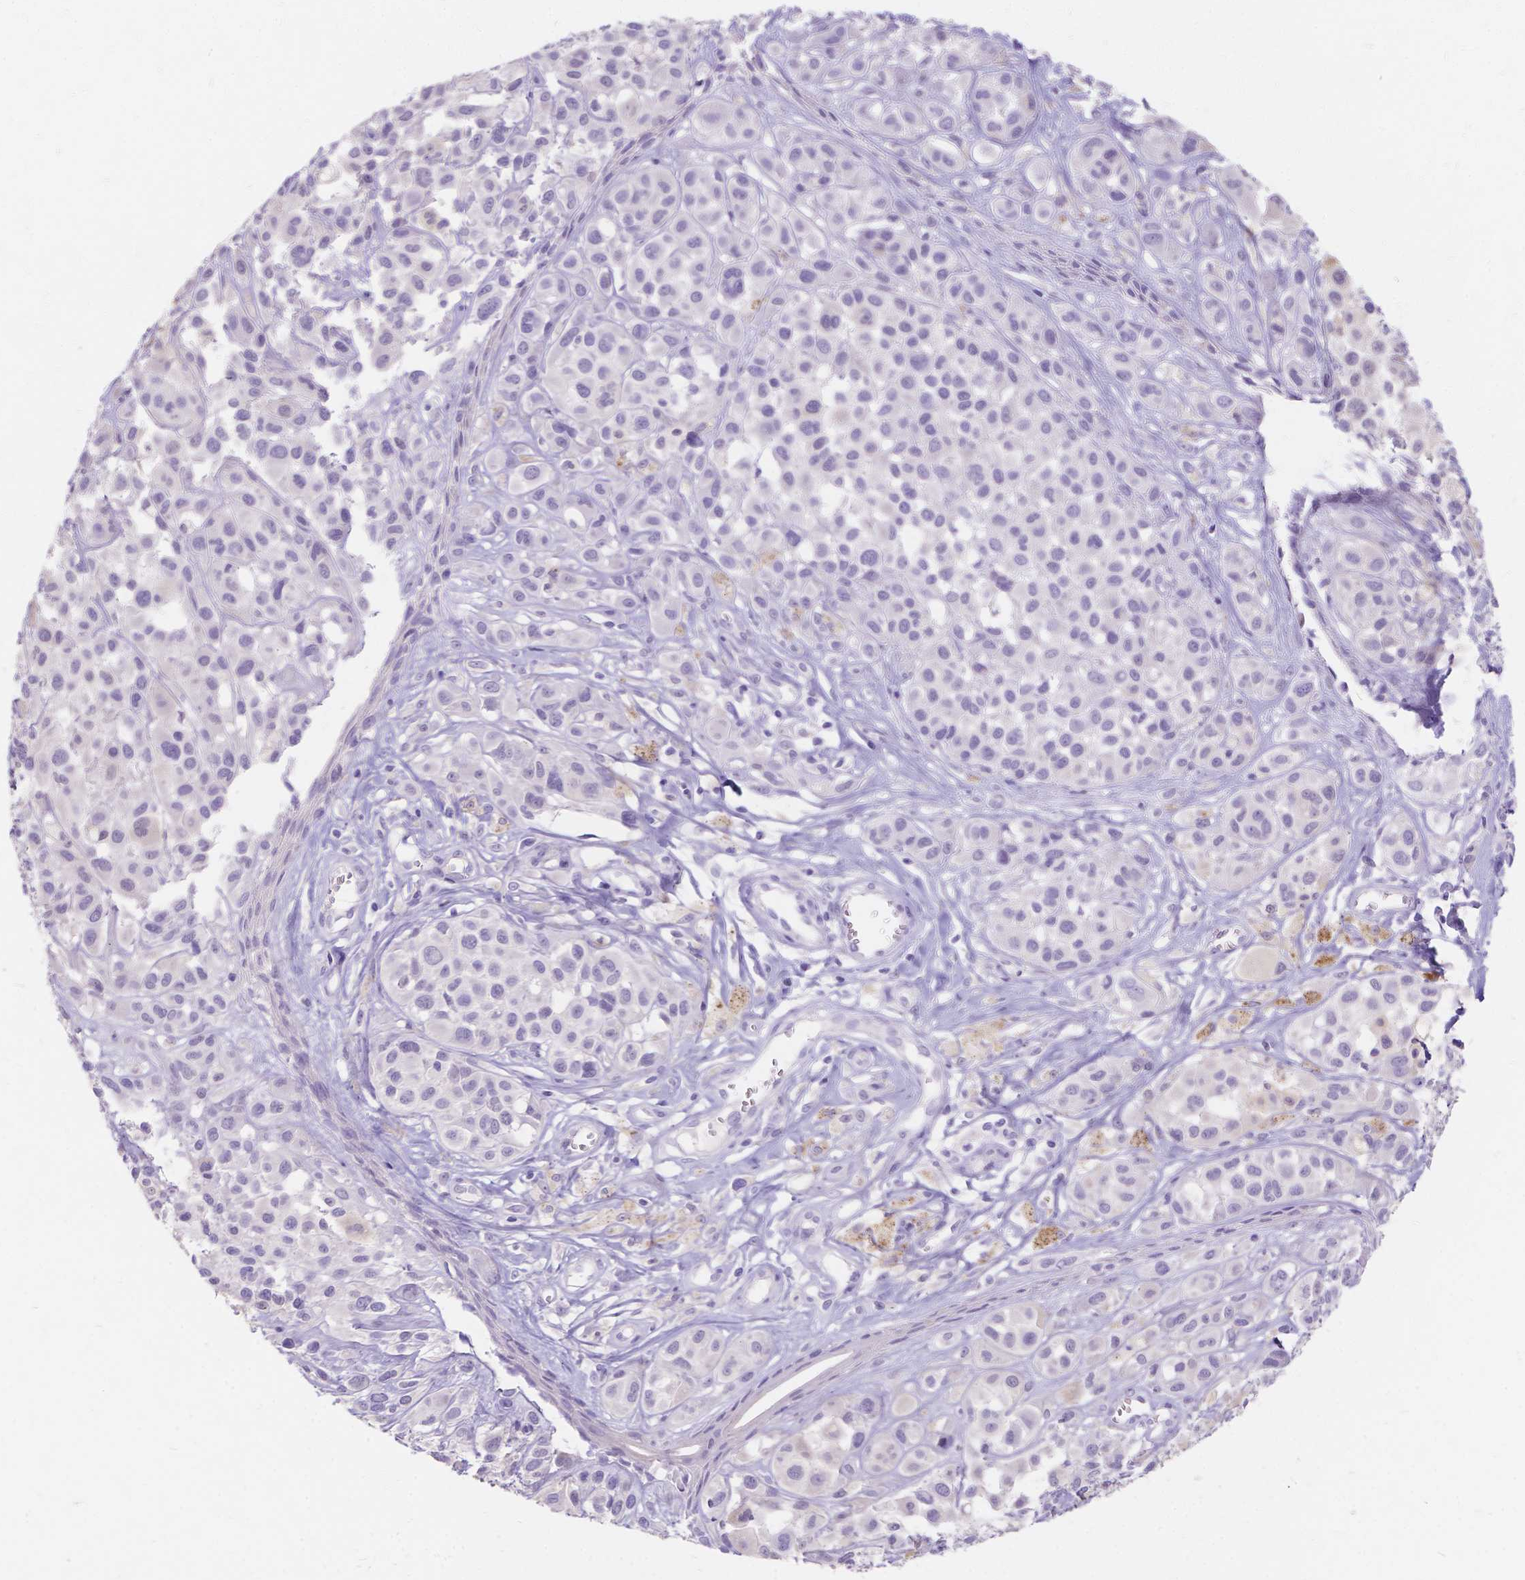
{"staining": {"intensity": "negative", "quantity": "none", "location": "none"}, "tissue": "melanoma", "cell_type": "Tumor cells", "image_type": "cancer", "snomed": [{"axis": "morphology", "description": "Malignant melanoma, NOS"}, {"axis": "topography", "description": "Skin"}], "caption": "Immunohistochemical staining of melanoma shows no significant positivity in tumor cells.", "gene": "GNRHR", "patient": {"sex": "male", "age": 77}}